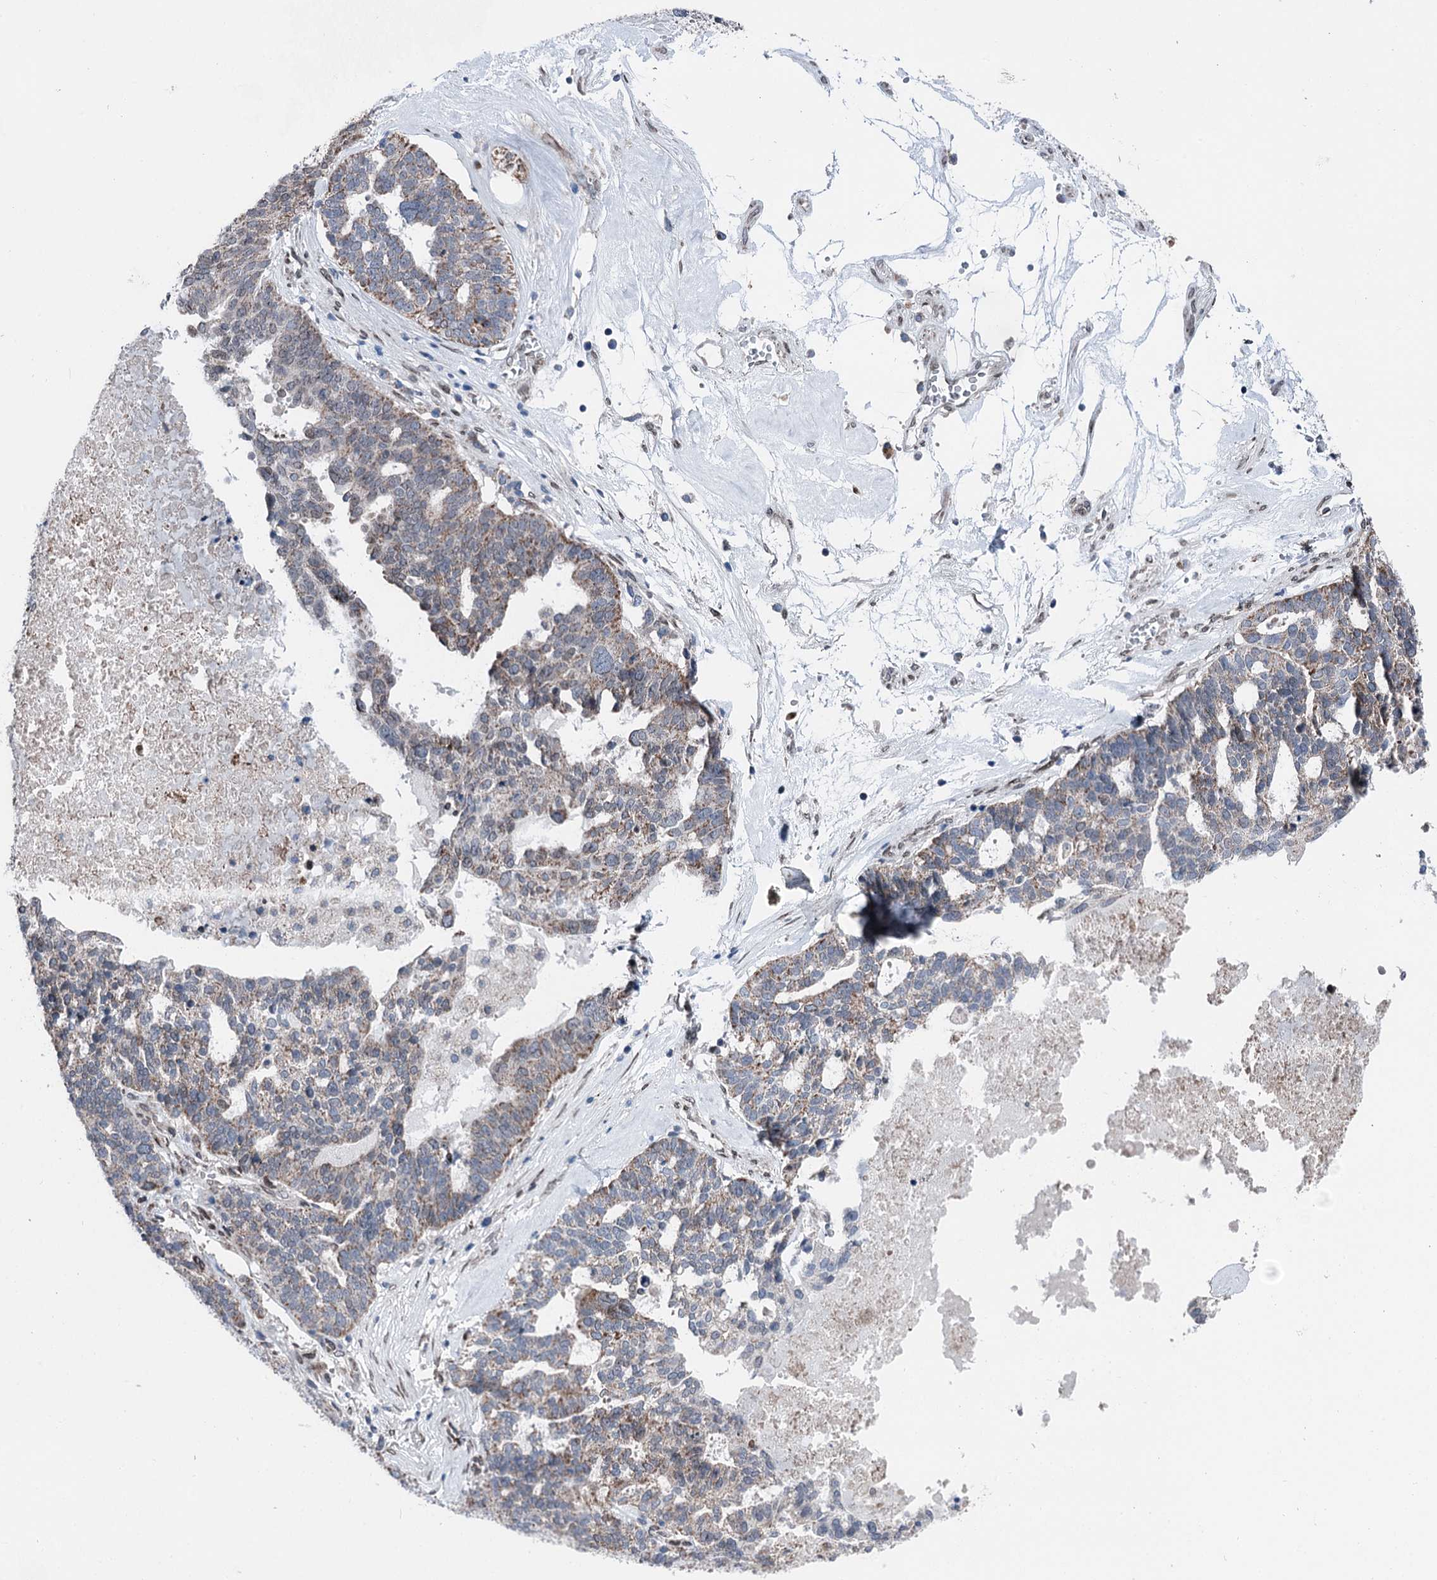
{"staining": {"intensity": "weak", "quantity": "25%-75%", "location": "cytoplasmic/membranous"}, "tissue": "ovarian cancer", "cell_type": "Tumor cells", "image_type": "cancer", "snomed": [{"axis": "morphology", "description": "Cystadenocarcinoma, serous, NOS"}, {"axis": "topography", "description": "Ovary"}], "caption": "Immunohistochemical staining of serous cystadenocarcinoma (ovarian) shows weak cytoplasmic/membranous protein expression in approximately 25%-75% of tumor cells. The staining is performed using DAB brown chromogen to label protein expression. The nuclei are counter-stained blue using hematoxylin.", "gene": "MRPL14", "patient": {"sex": "female", "age": 59}}